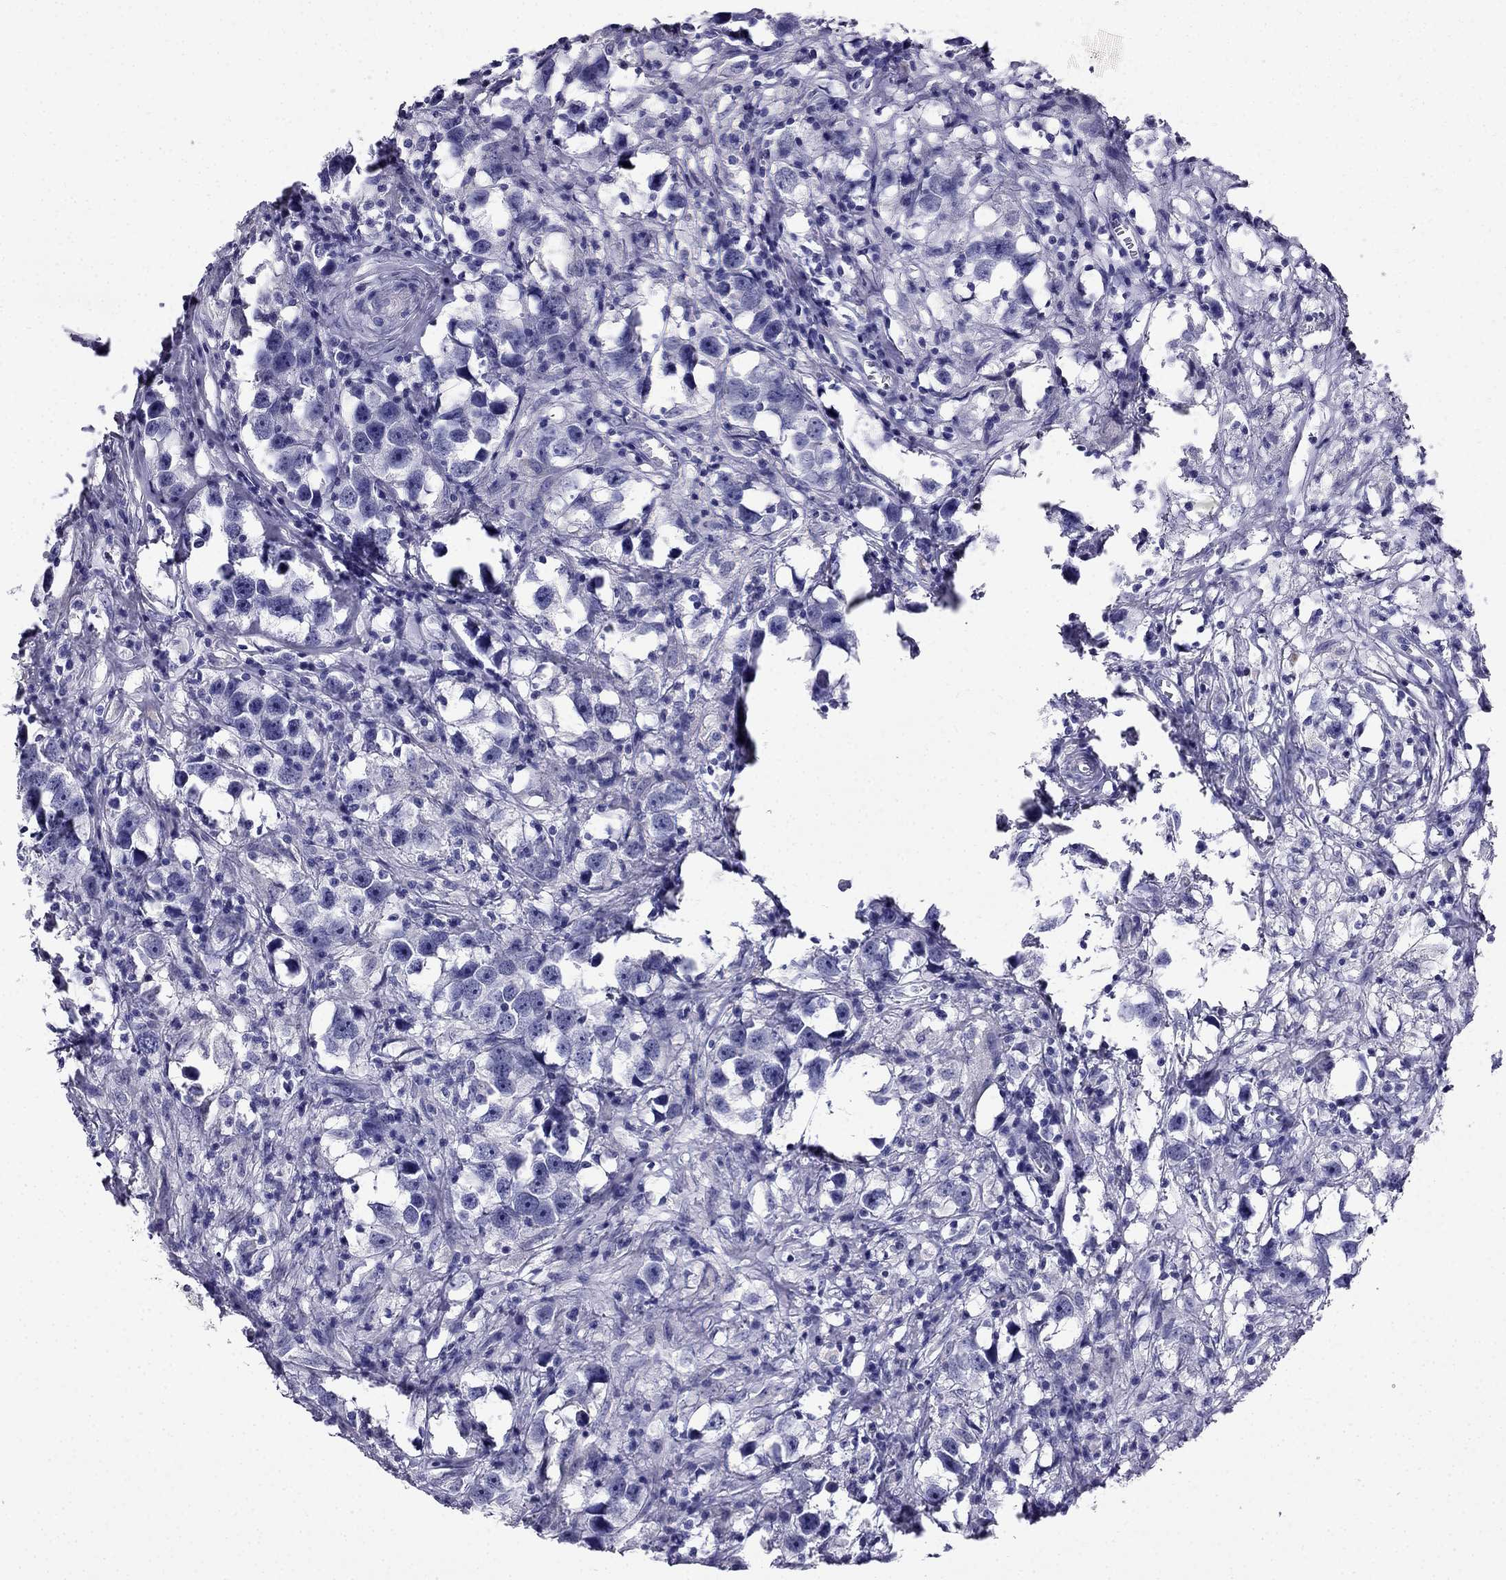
{"staining": {"intensity": "negative", "quantity": "none", "location": "none"}, "tissue": "testis cancer", "cell_type": "Tumor cells", "image_type": "cancer", "snomed": [{"axis": "morphology", "description": "Seminoma, NOS"}, {"axis": "topography", "description": "Testis"}], "caption": "The immunohistochemistry (IHC) photomicrograph has no significant staining in tumor cells of testis cancer tissue.", "gene": "PTH", "patient": {"sex": "male", "age": 49}}